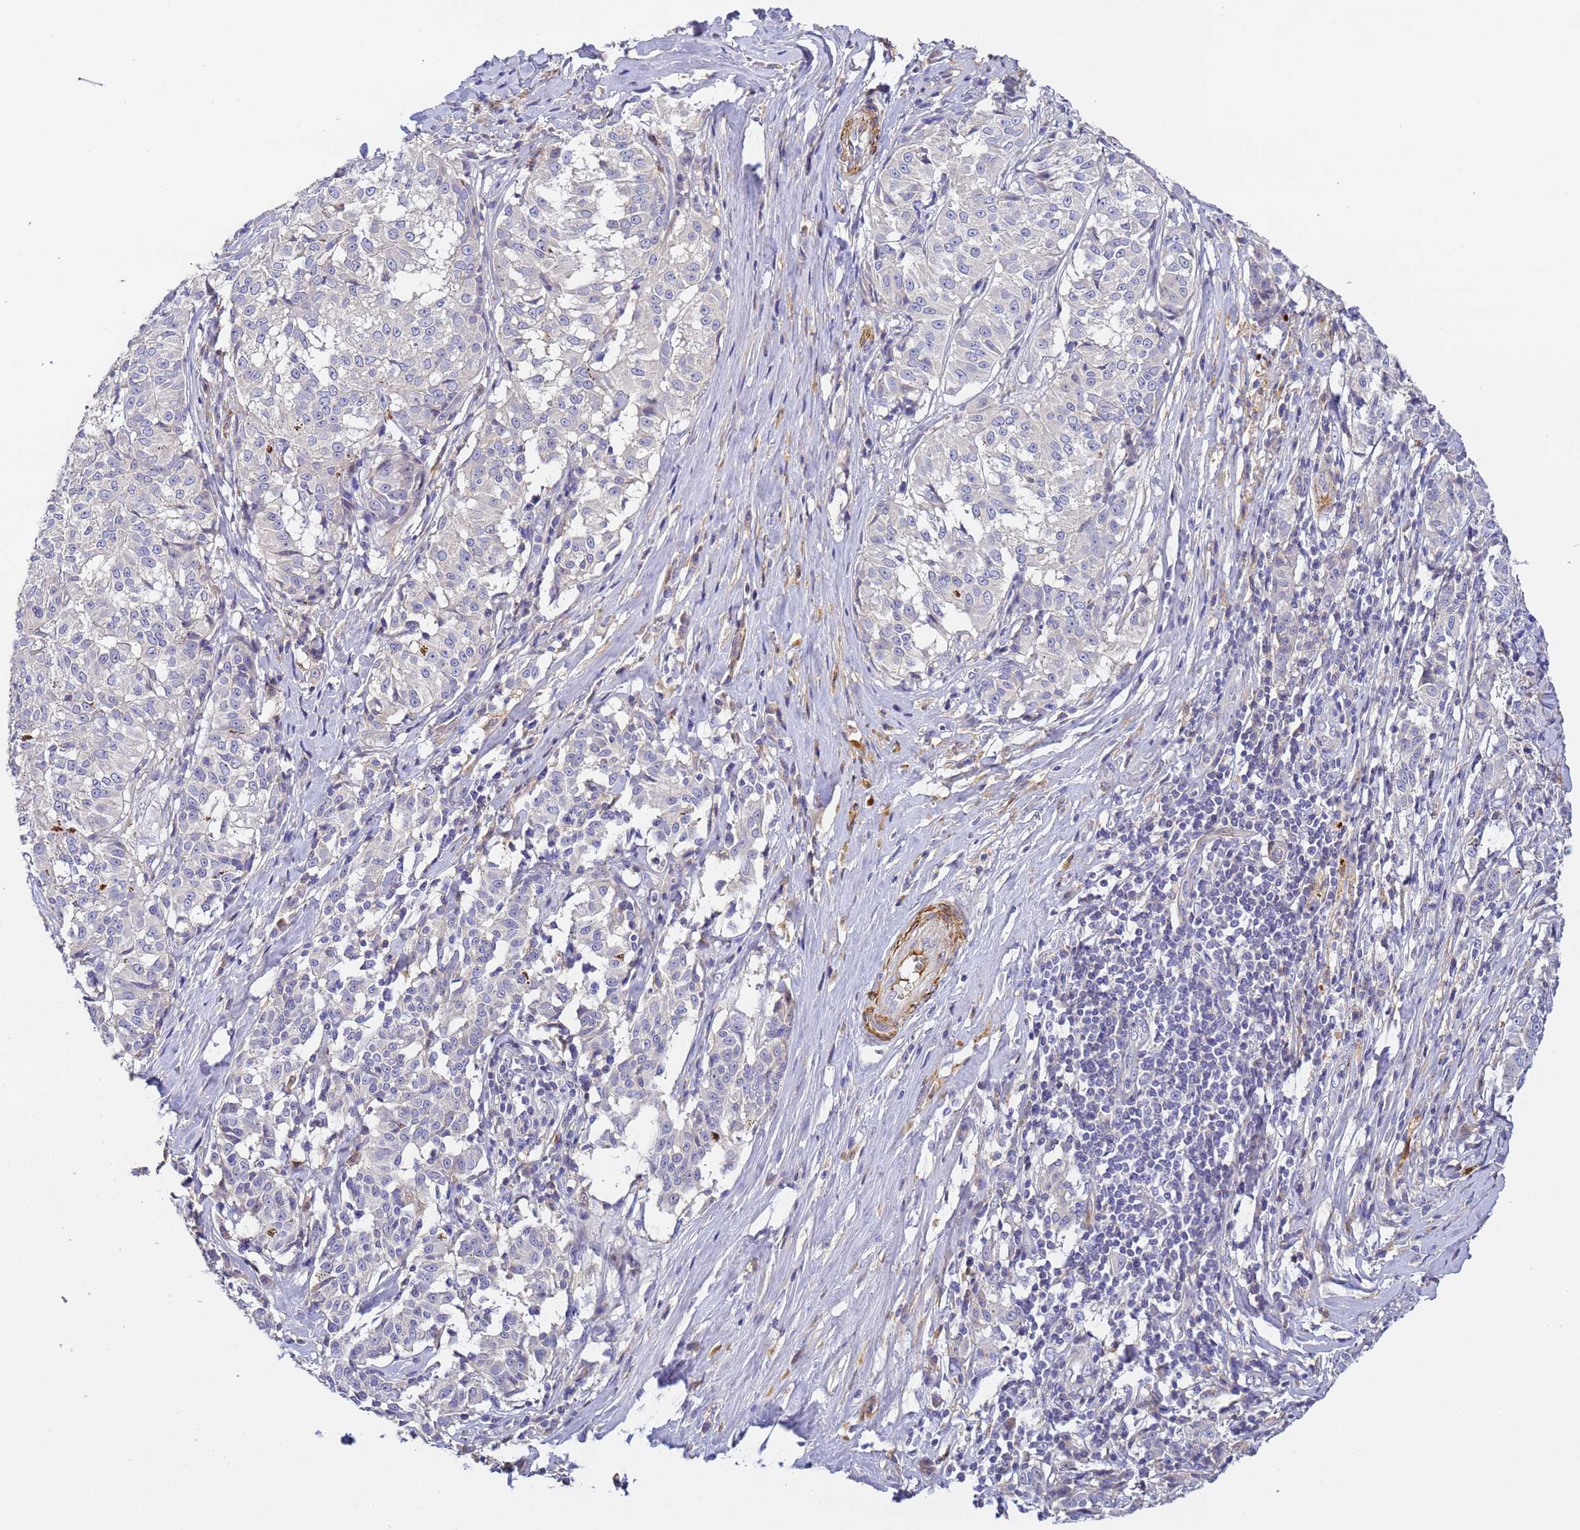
{"staining": {"intensity": "negative", "quantity": "none", "location": "none"}, "tissue": "melanoma", "cell_type": "Tumor cells", "image_type": "cancer", "snomed": [{"axis": "morphology", "description": "Malignant melanoma, NOS"}, {"axis": "topography", "description": "Skin"}], "caption": "Malignant melanoma stained for a protein using immunohistochemistry reveals no staining tumor cells.", "gene": "CFH", "patient": {"sex": "female", "age": 72}}